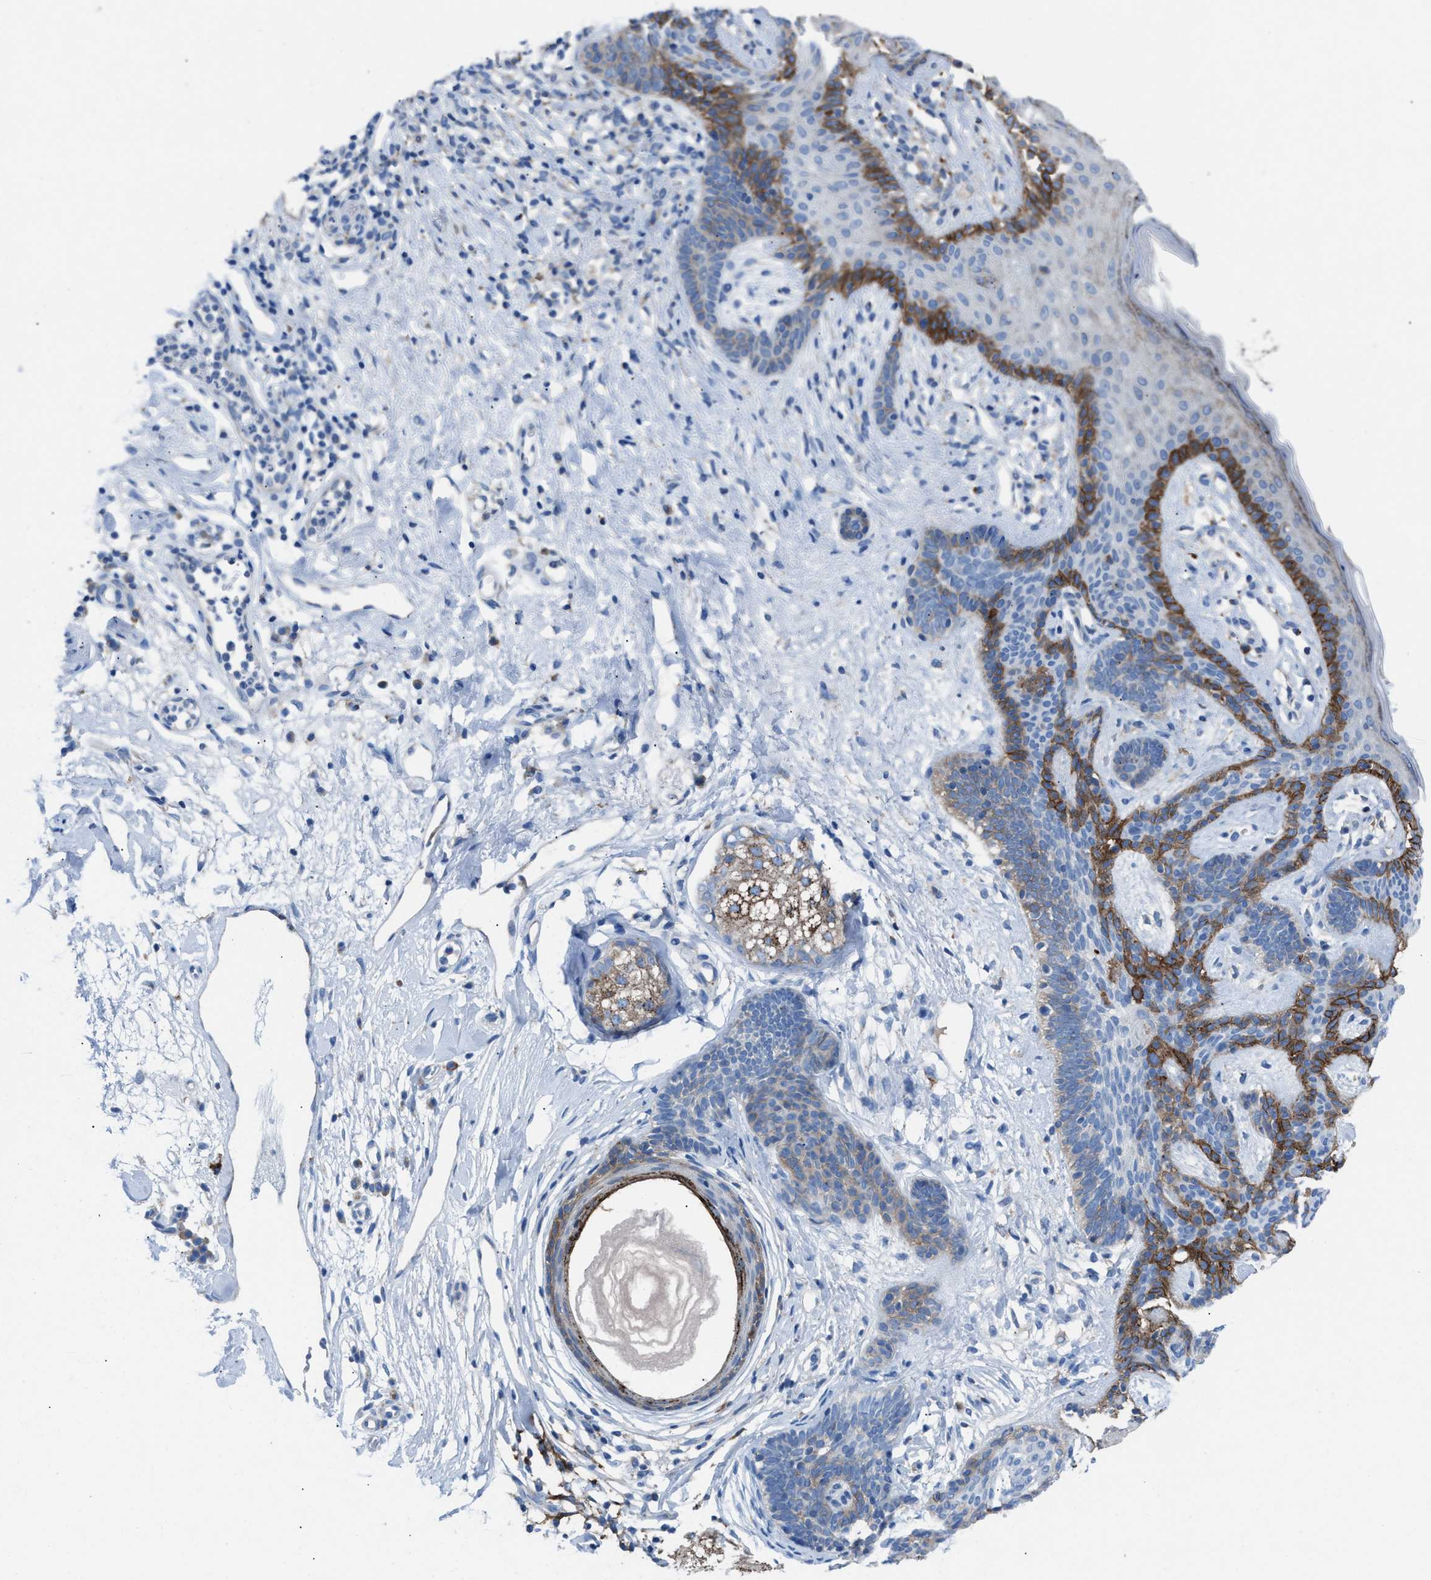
{"staining": {"intensity": "negative", "quantity": "none", "location": "none"}, "tissue": "skin cancer", "cell_type": "Tumor cells", "image_type": "cancer", "snomed": [{"axis": "morphology", "description": "Developmental malformation"}, {"axis": "morphology", "description": "Basal cell carcinoma"}, {"axis": "topography", "description": "Skin"}], "caption": "Basal cell carcinoma (skin) was stained to show a protein in brown. There is no significant staining in tumor cells.", "gene": "CD1B", "patient": {"sex": "female", "age": 62}}